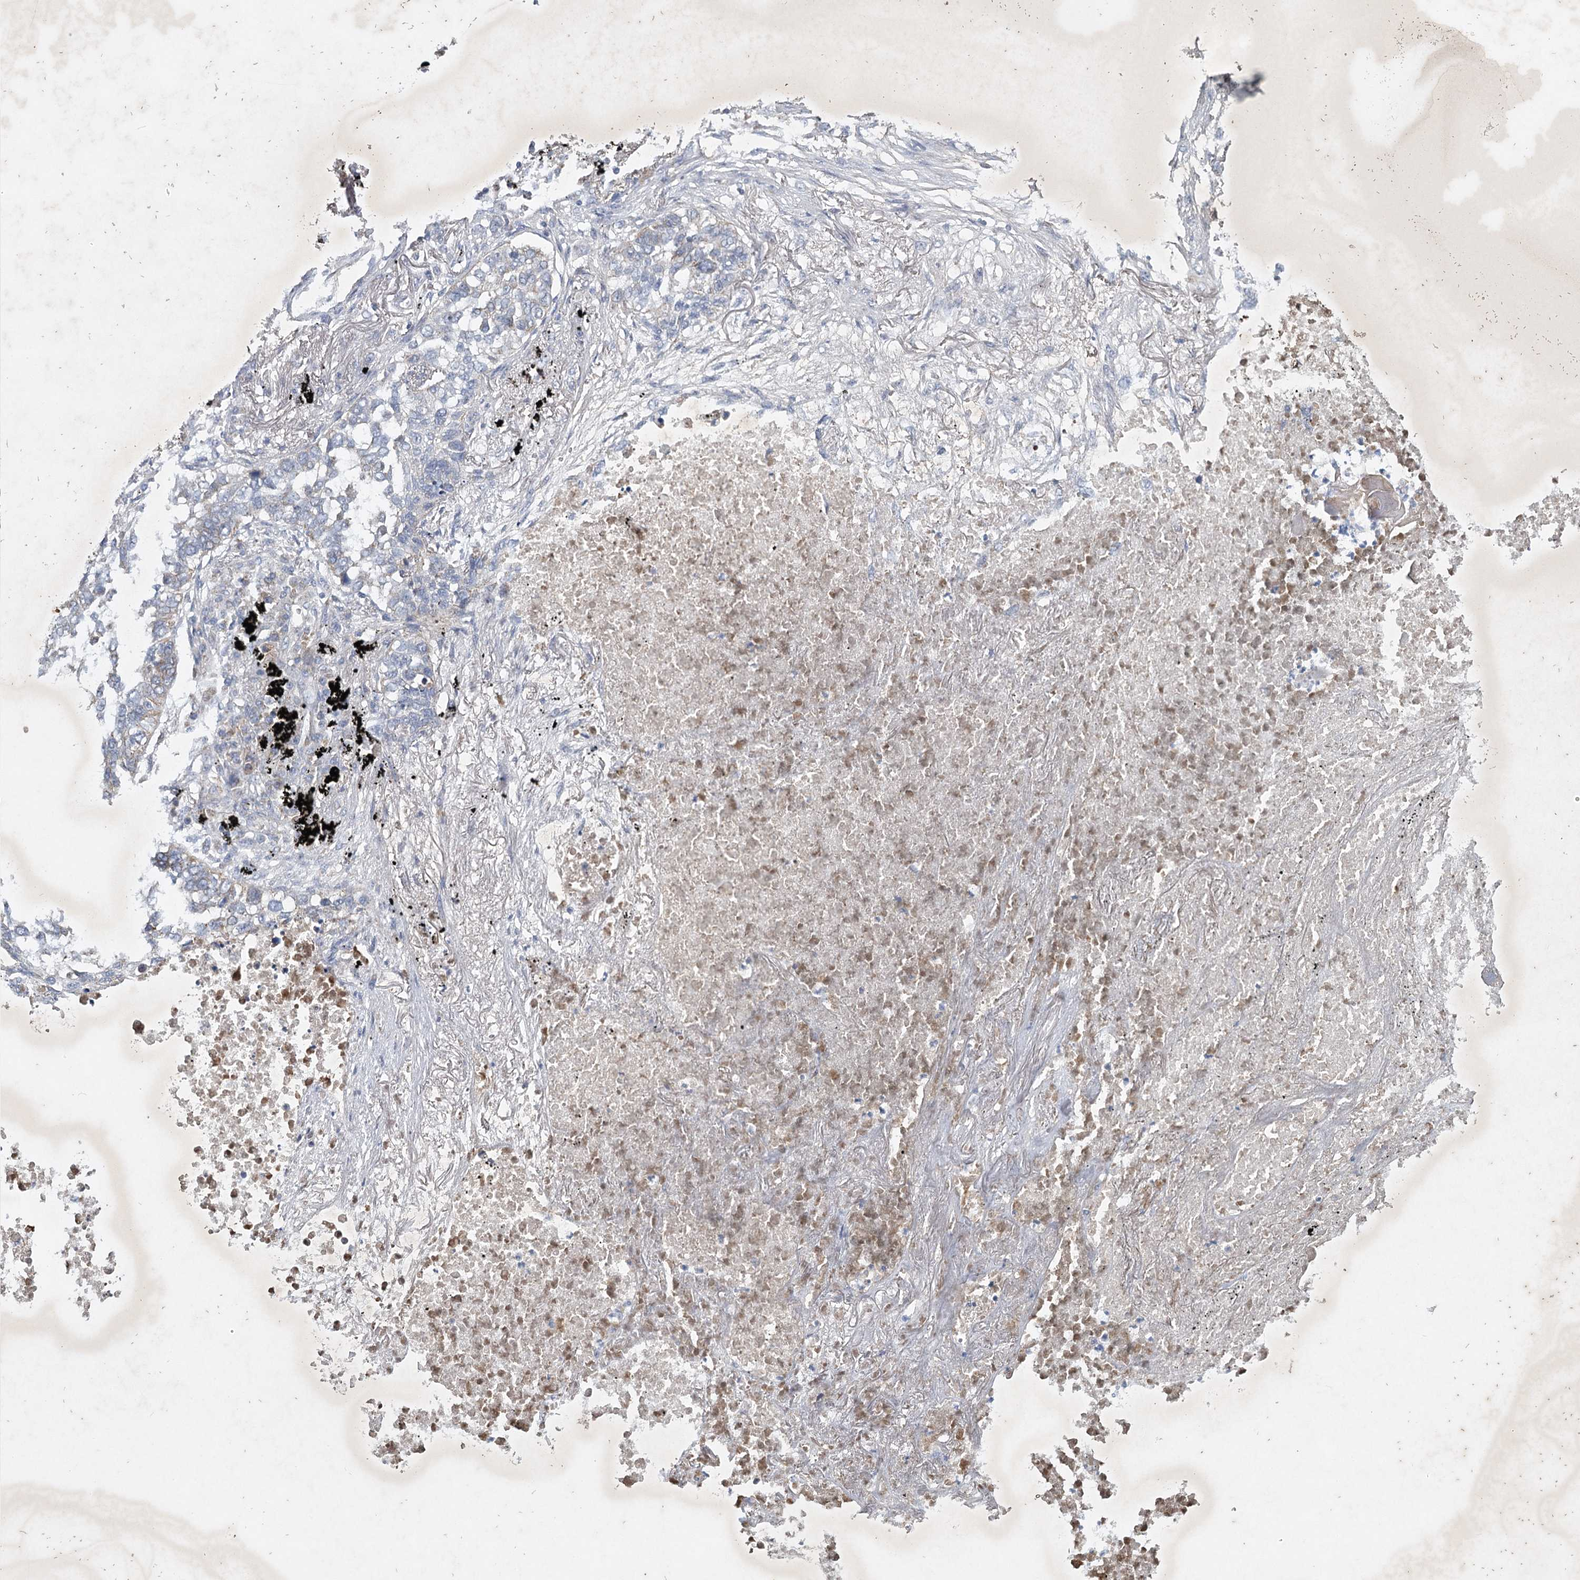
{"staining": {"intensity": "negative", "quantity": "none", "location": "none"}, "tissue": "lung cancer", "cell_type": "Tumor cells", "image_type": "cancer", "snomed": [{"axis": "morphology", "description": "Squamous cell carcinoma, NOS"}, {"axis": "topography", "description": "Lung"}], "caption": "Human lung squamous cell carcinoma stained for a protein using immunohistochemistry demonstrates no expression in tumor cells.", "gene": "MRPL44", "patient": {"sex": "female", "age": 63}}